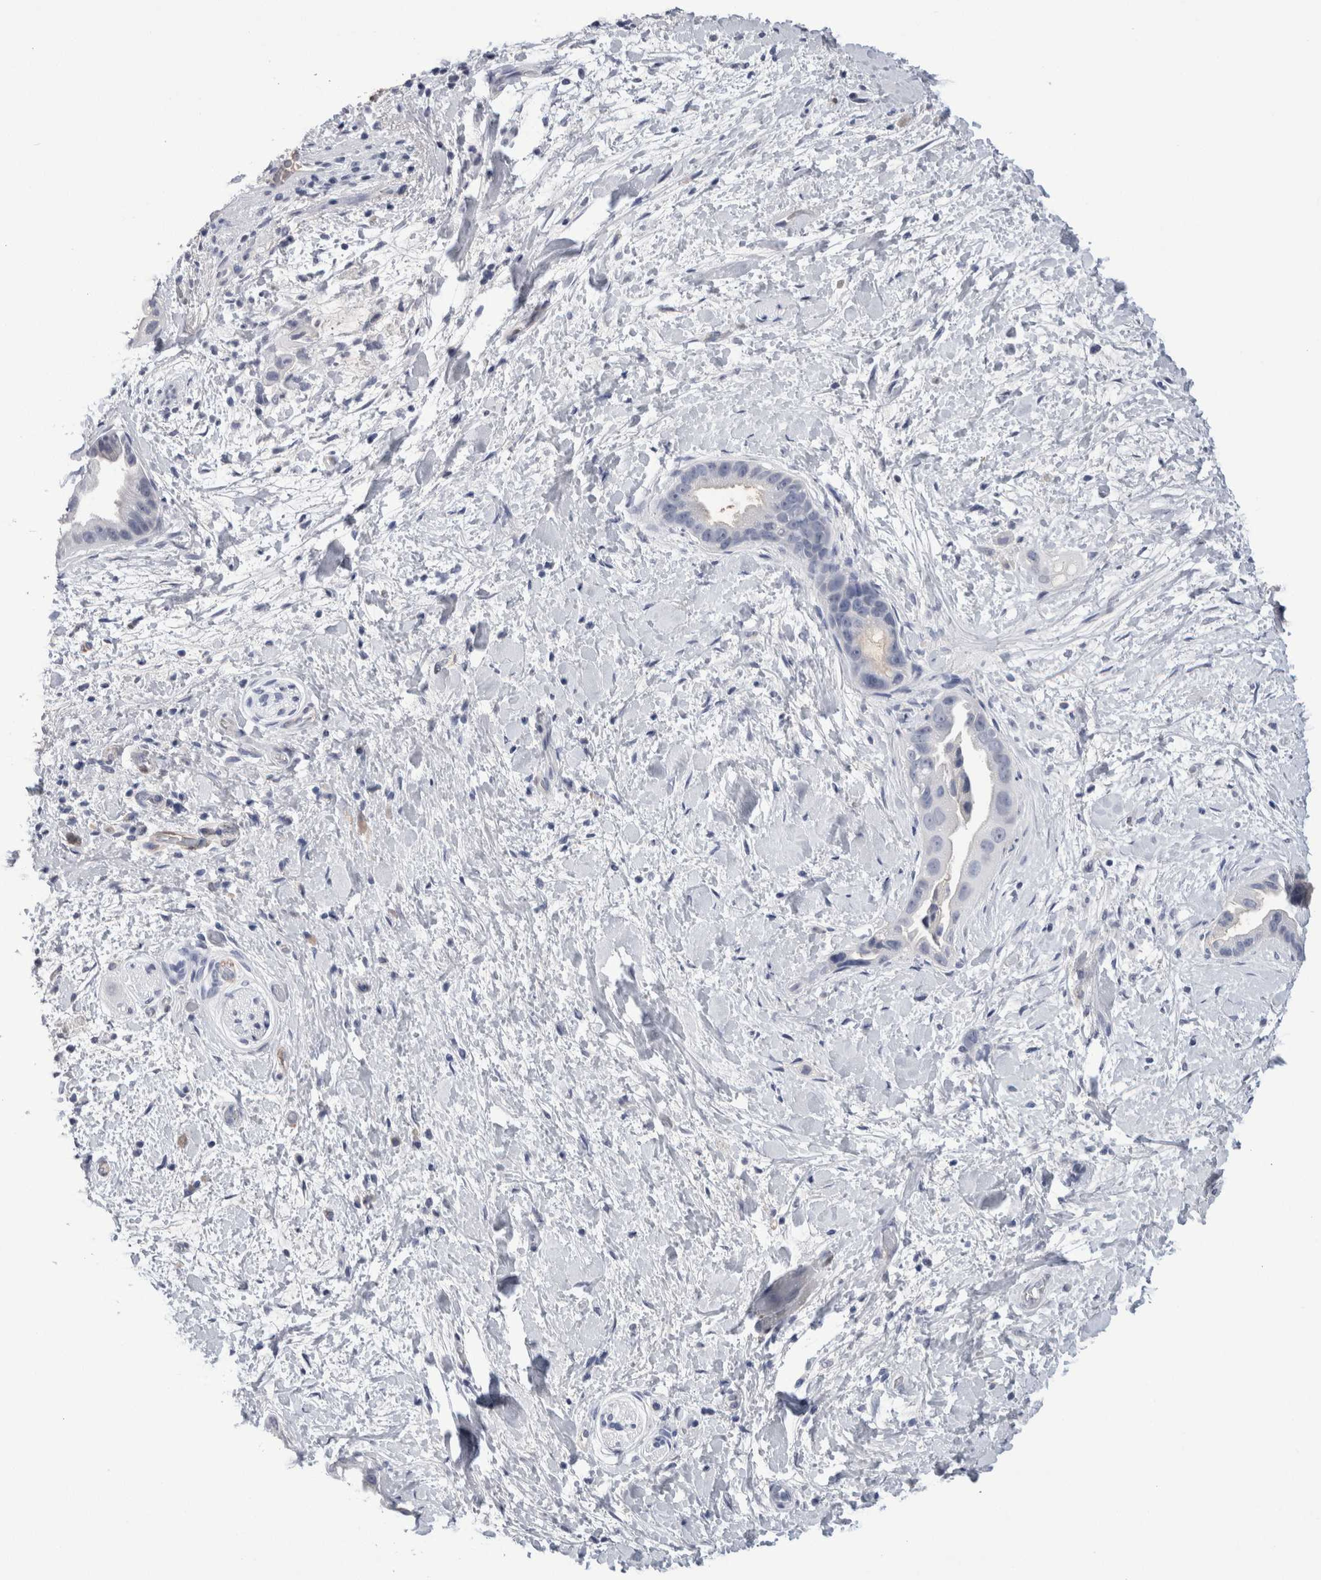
{"staining": {"intensity": "negative", "quantity": "none", "location": "none"}, "tissue": "pancreatic cancer", "cell_type": "Tumor cells", "image_type": "cancer", "snomed": [{"axis": "morphology", "description": "Adenocarcinoma, NOS"}, {"axis": "topography", "description": "Pancreas"}], "caption": "Protein analysis of pancreatic cancer exhibits no significant staining in tumor cells.", "gene": "FABP4", "patient": {"sex": "male", "age": 55}}